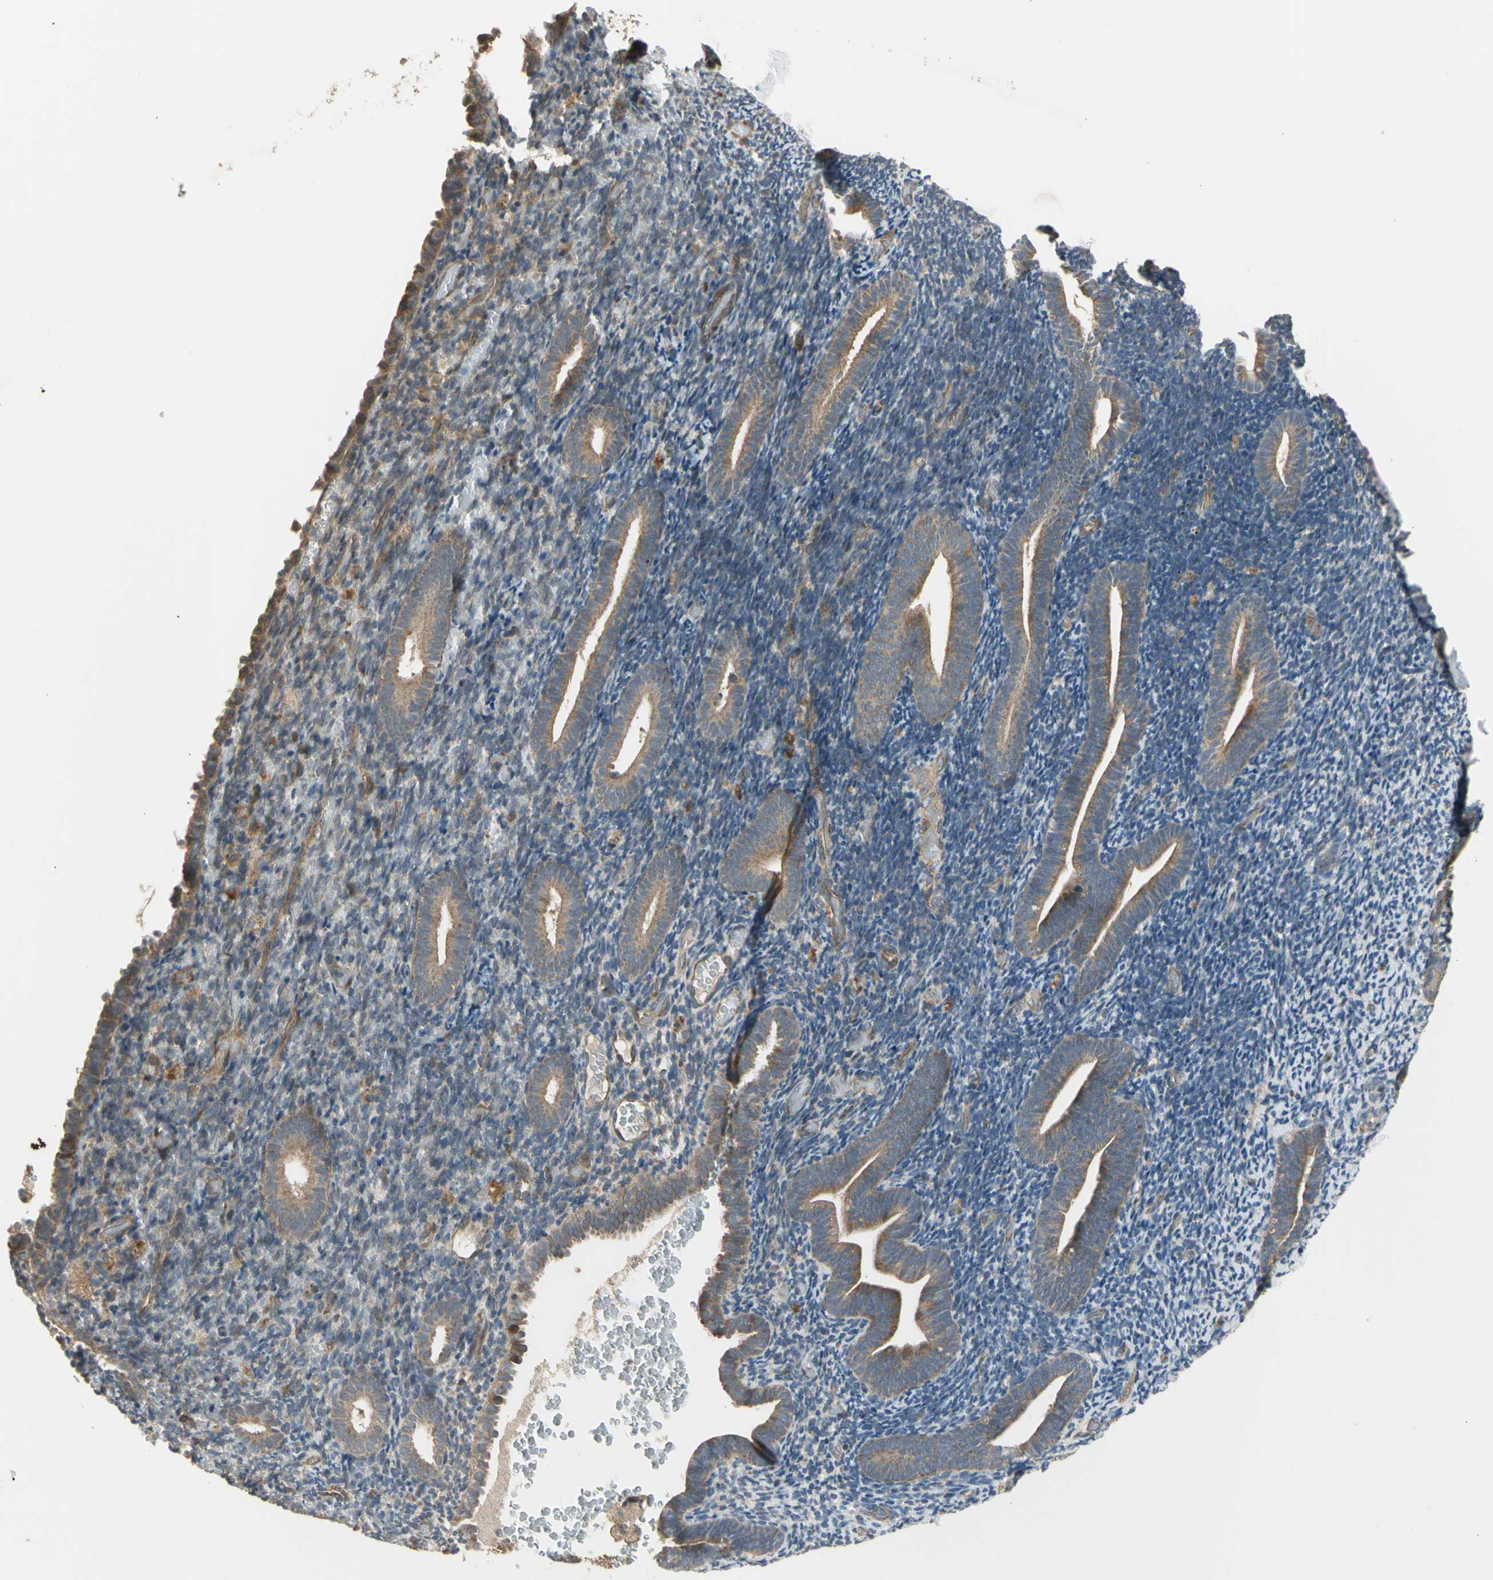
{"staining": {"intensity": "weak", "quantity": "25%-75%", "location": "cytoplasmic/membranous"}, "tissue": "endometrium", "cell_type": "Cells in endometrial stroma", "image_type": "normal", "snomed": [{"axis": "morphology", "description": "Normal tissue, NOS"}, {"axis": "topography", "description": "Endometrium"}], "caption": "Immunohistochemistry (DAB (3,3'-diaminobenzidine)) staining of unremarkable human endometrium displays weak cytoplasmic/membranous protein positivity in about 25%-75% of cells in endometrial stroma.", "gene": "EFNB2", "patient": {"sex": "female", "age": 51}}